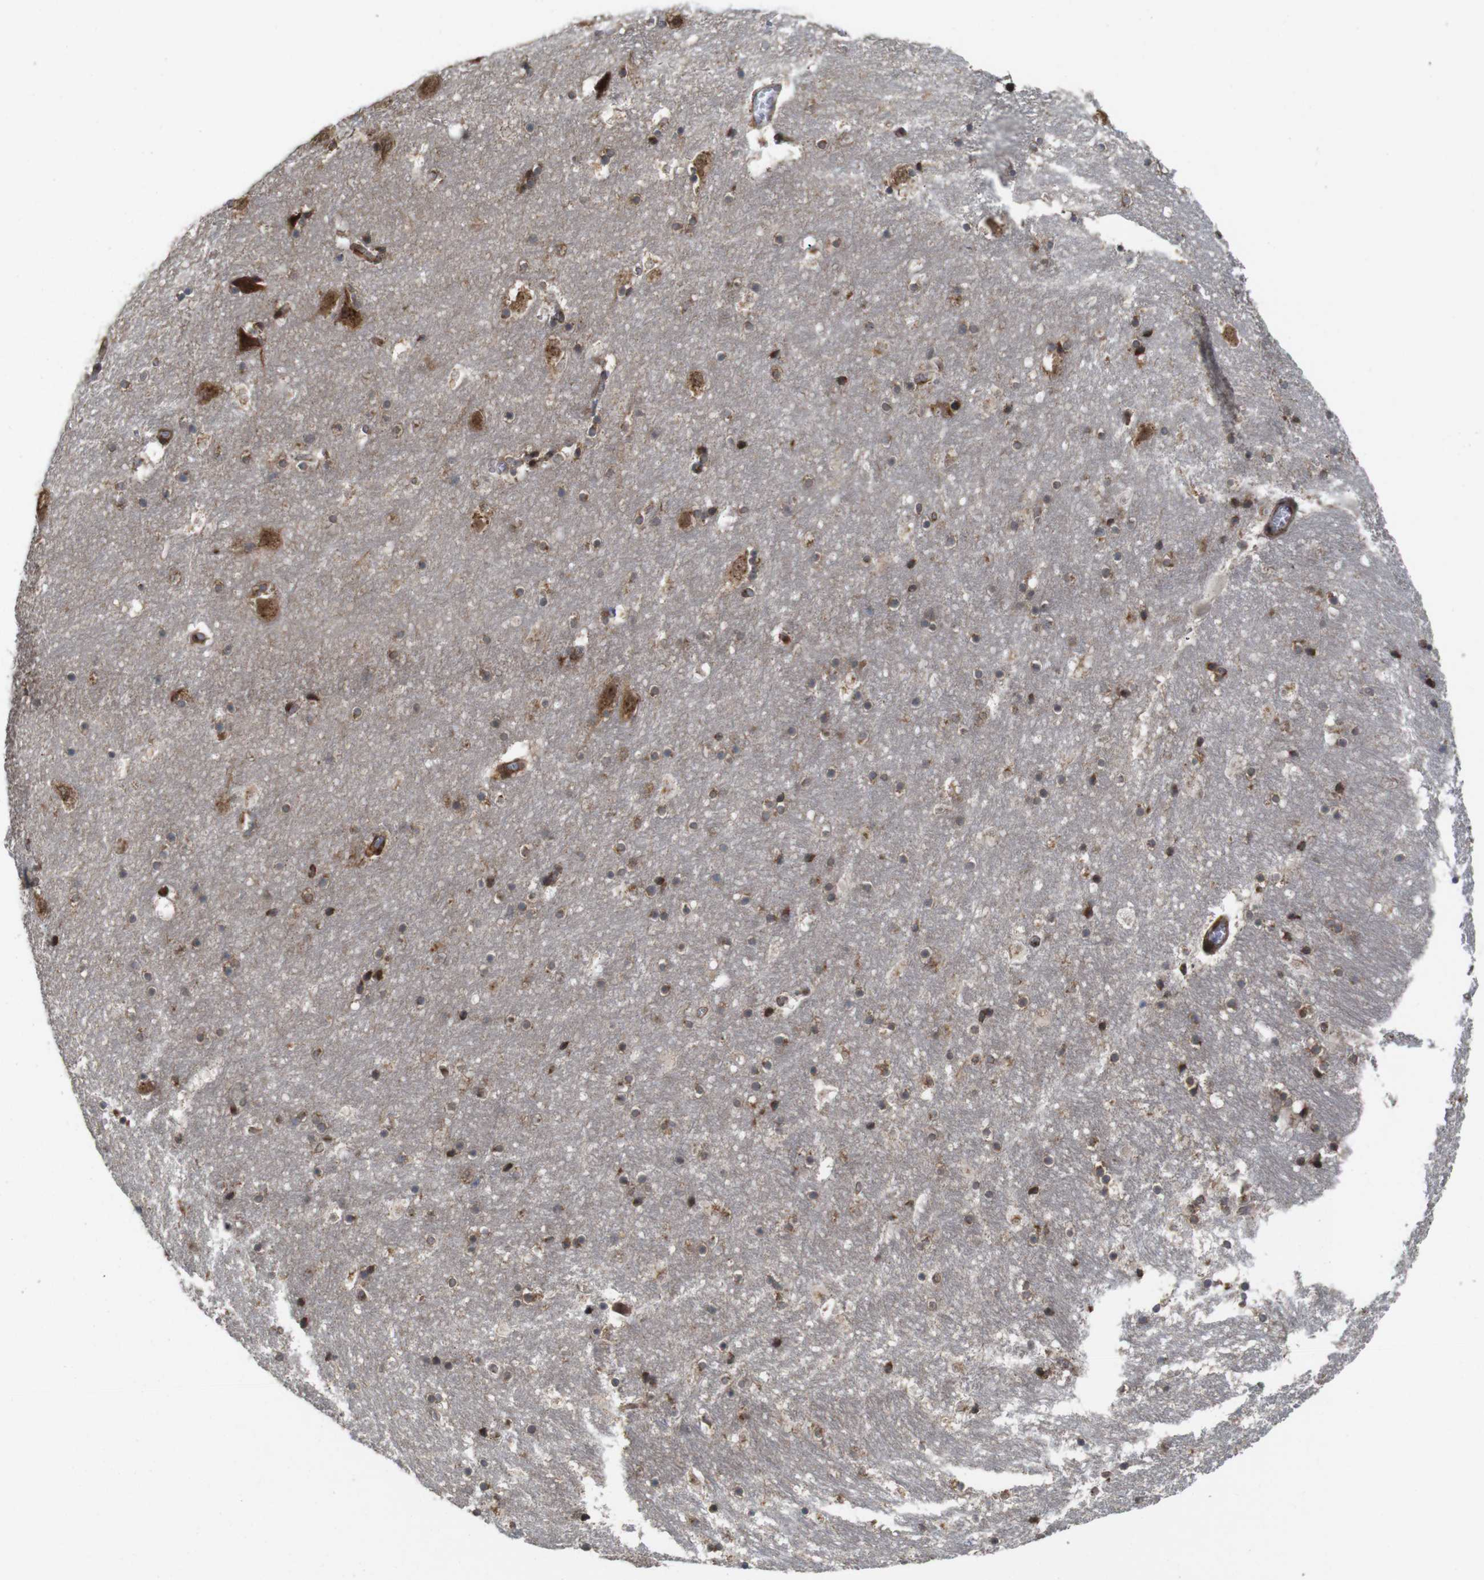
{"staining": {"intensity": "moderate", "quantity": "25%-75%", "location": "cytoplasmic/membranous"}, "tissue": "hippocampus", "cell_type": "Glial cells", "image_type": "normal", "snomed": [{"axis": "morphology", "description": "Normal tissue, NOS"}, {"axis": "topography", "description": "Hippocampus"}], "caption": "Brown immunohistochemical staining in normal hippocampus demonstrates moderate cytoplasmic/membranous staining in about 25%-75% of glial cells.", "gene": "EFCAB14", "patient": {"sex": "male", "age": 45}}